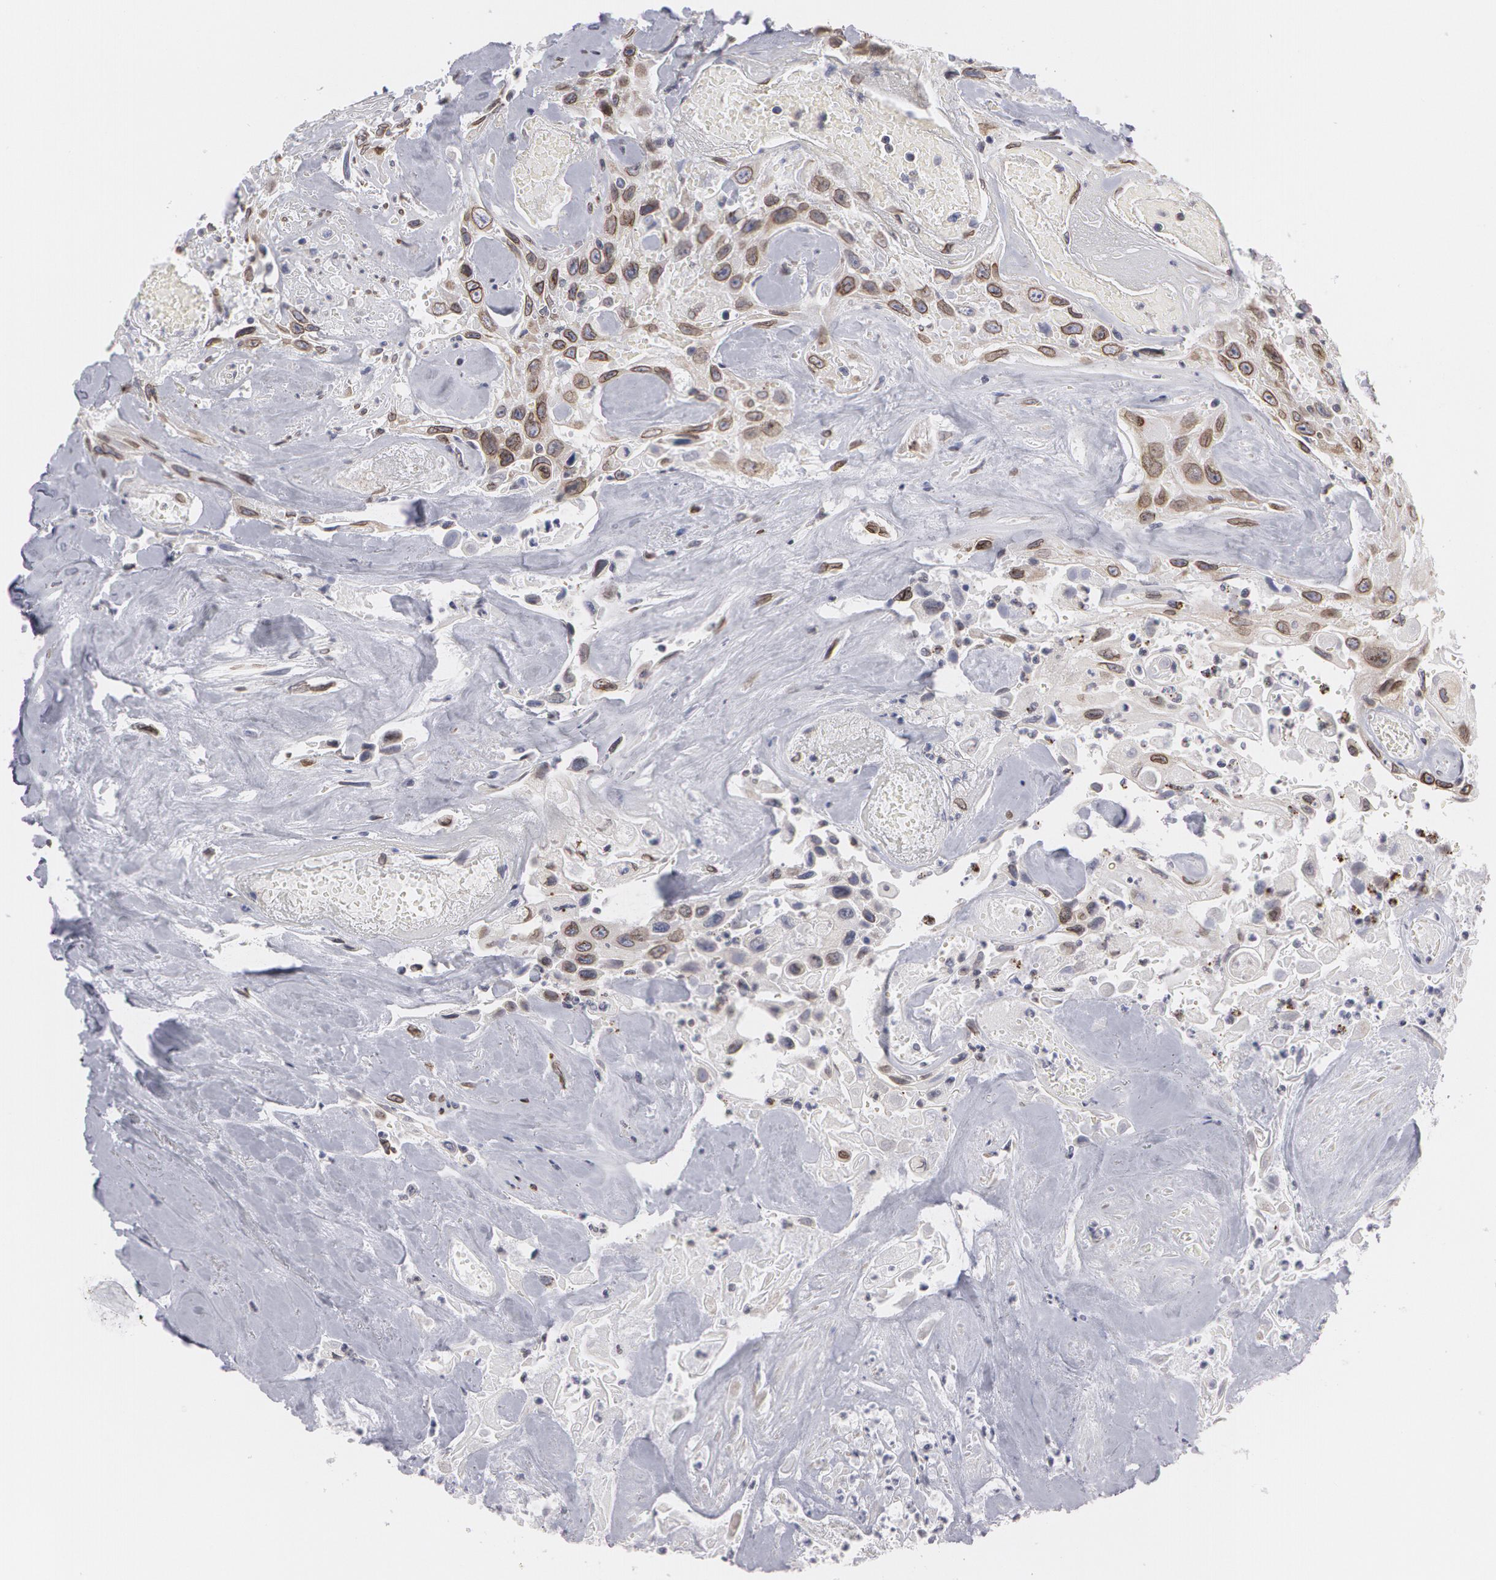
{"staining": {"intensity": "moderate", "quantity": "25%-75%", "location": "nuclear"}, "tissue": "urothelial cancer", "cell_type": "Tumor cells", "image_type": "cancer", "snomed": [{"axis": "morphology", "description": "Urothelial carcinoma, High grade"}, {"axis": "topography", "description": "Urinary bladder"}], "caption": "Immunohistochemical staining of urothelial cancer reveals medium levels of moderate nuclear staining in about 25%-75% of tumor cells.", "gene": "EMD", "patient": {"sex": "female", "age": 84}}